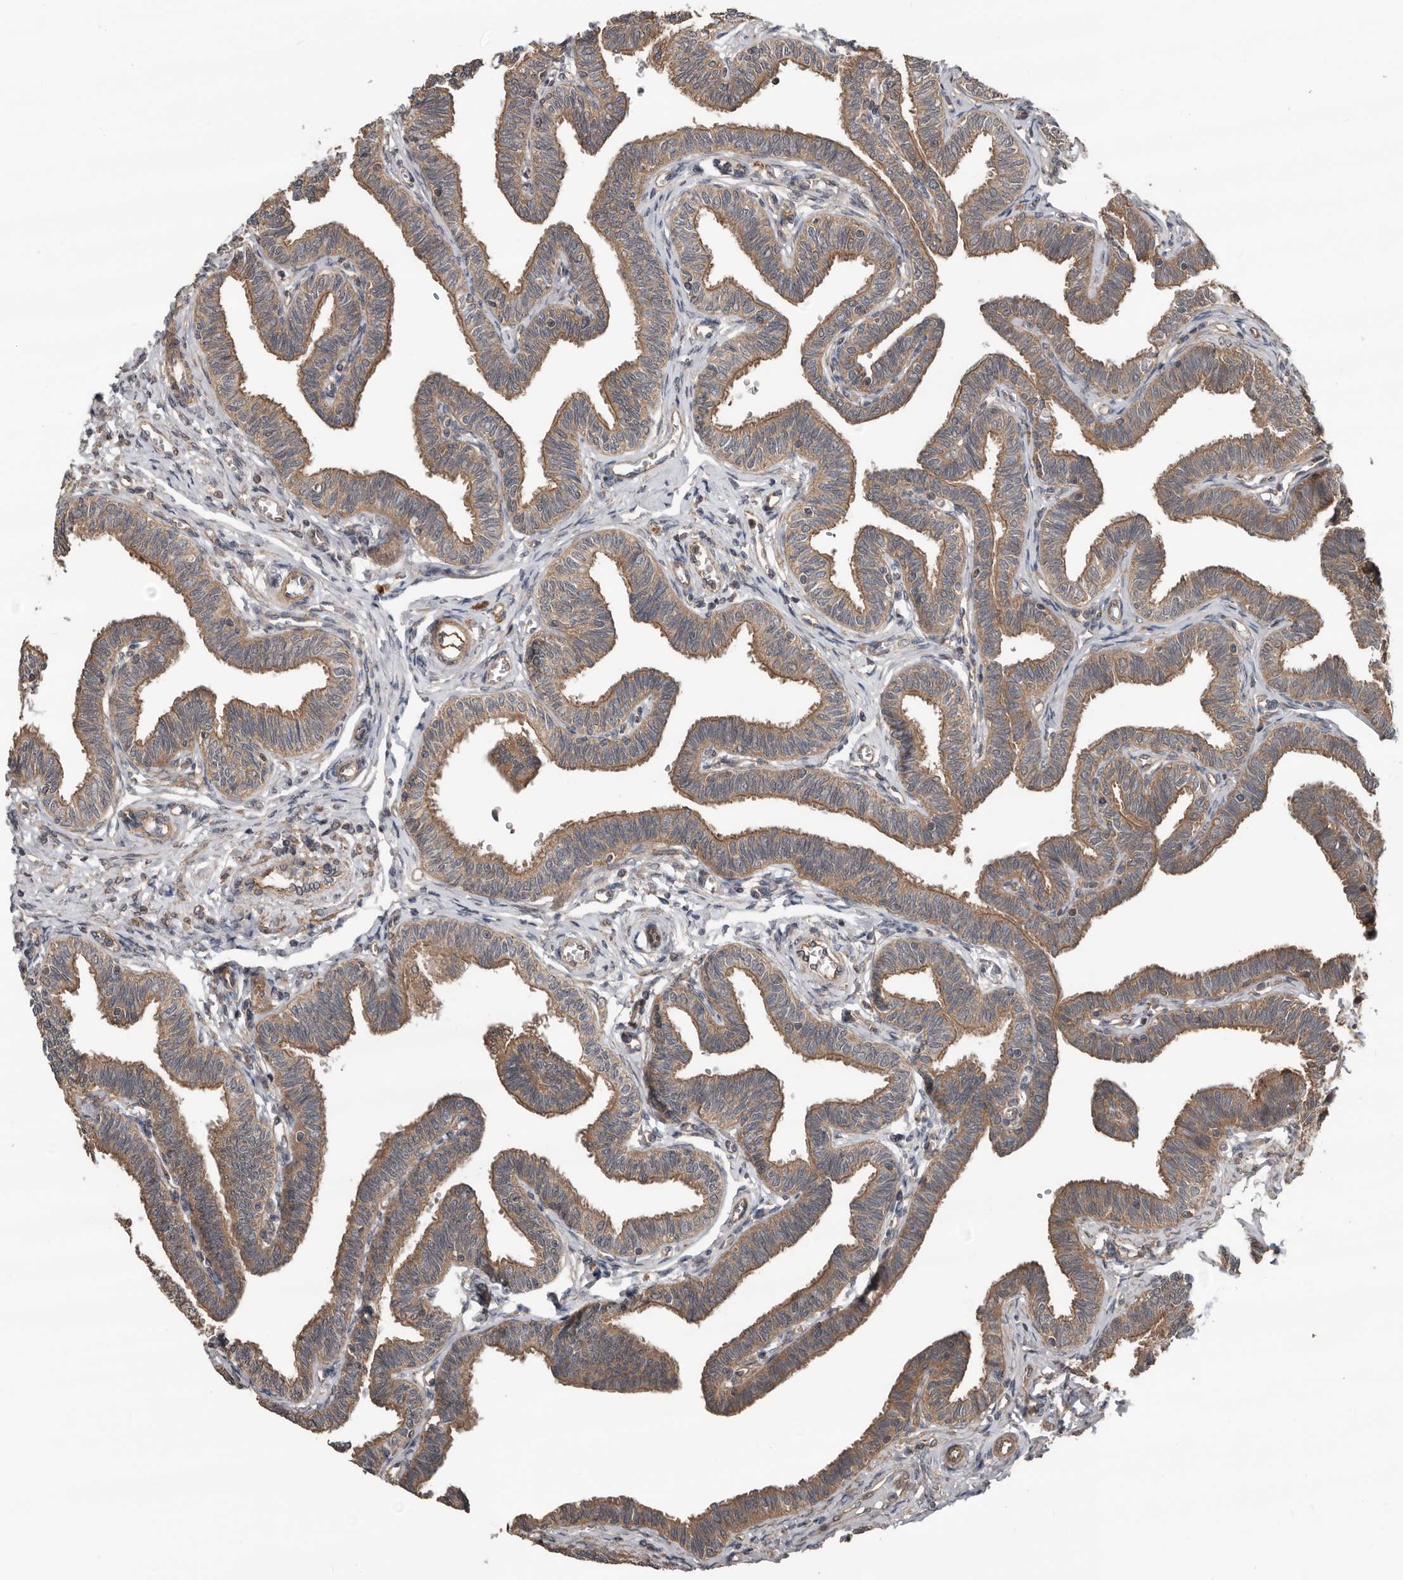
{"staining": {"intensity": "moderate", "quantity": ">75%", "location": "cytoplasmic/membranous"}, "tissue": "fallopian tube", "cell_type": "Glandular cells", "image_type": "normal", "snomed": [{"axis": "morphology", "description": "Normal tissue, NOS"}, {"axis": "topography", "description": "Fallopian tube"}, {"axis": "topography", "description": "Ovary"}], "caption": "An image of human fallopian tube stained for a protein shows moderate cytoplasmic/membranous brown staining in glandular cells.", "gene": "DNAJB4", "patient": {"sex": "female", "age": 23}}